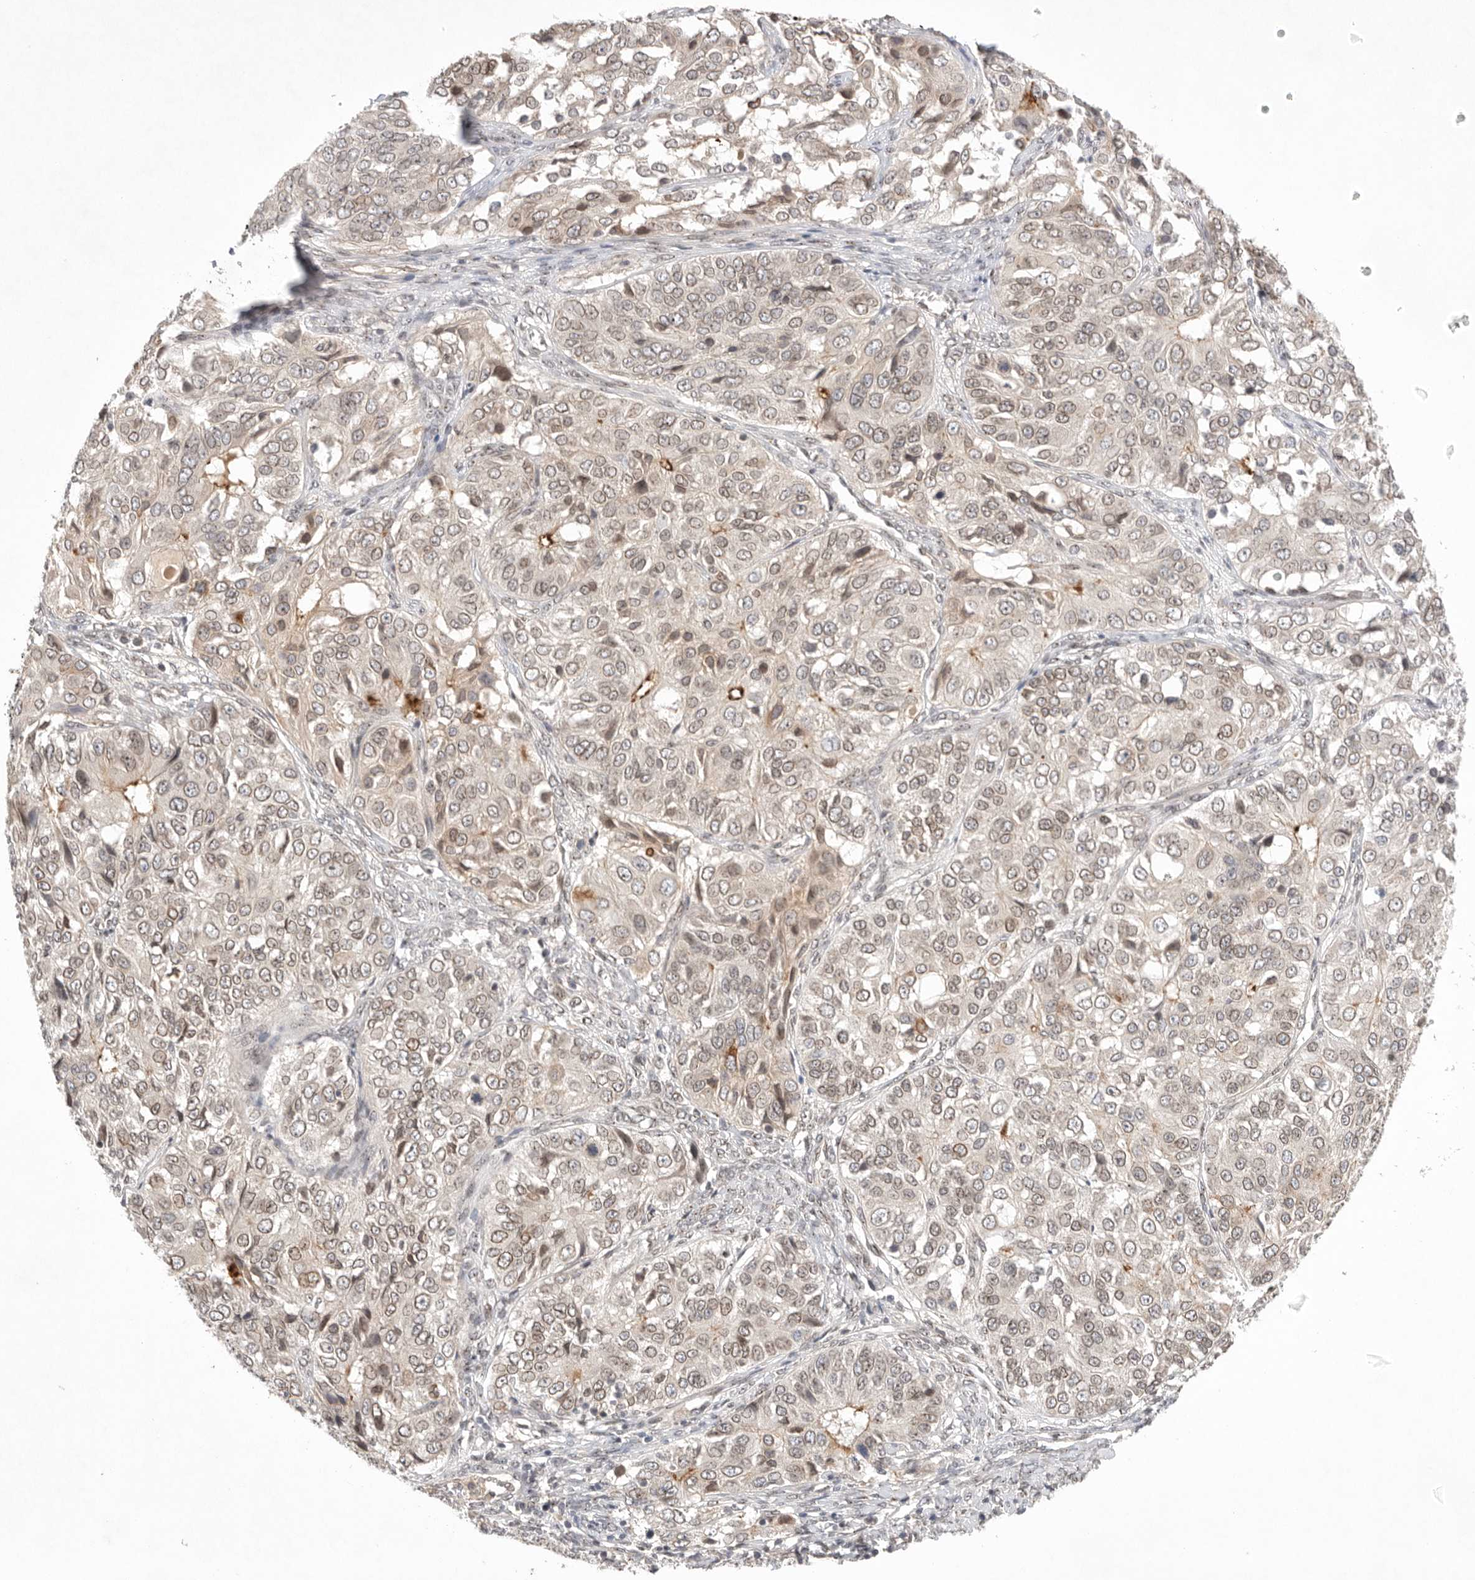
{"staining": {"intensity": "moderate", "quantity": "<25%", "location": "cytoplasmic/membranous"}, "tissue": "ovarian cancer", "cell_type": "Tumor cells", "image_type": "cancer", "snomed": [{"axis": "morphology", "description": "Carcinoma, endometroid"}, {"axis": "topography", "description": "Ovary"}], "caption": "Protein analysis of ovarian cancer tissue demonstrates moderate cytoplasmic/membranous positivity in about <25% of tumor cells. The protein is stained brown, and the nuclei are stained in blue (DAB IHC with brightfield microscopy, high magnification).", "gene": "LEMD3", "patient": {"sex": "female", "age": 51}}